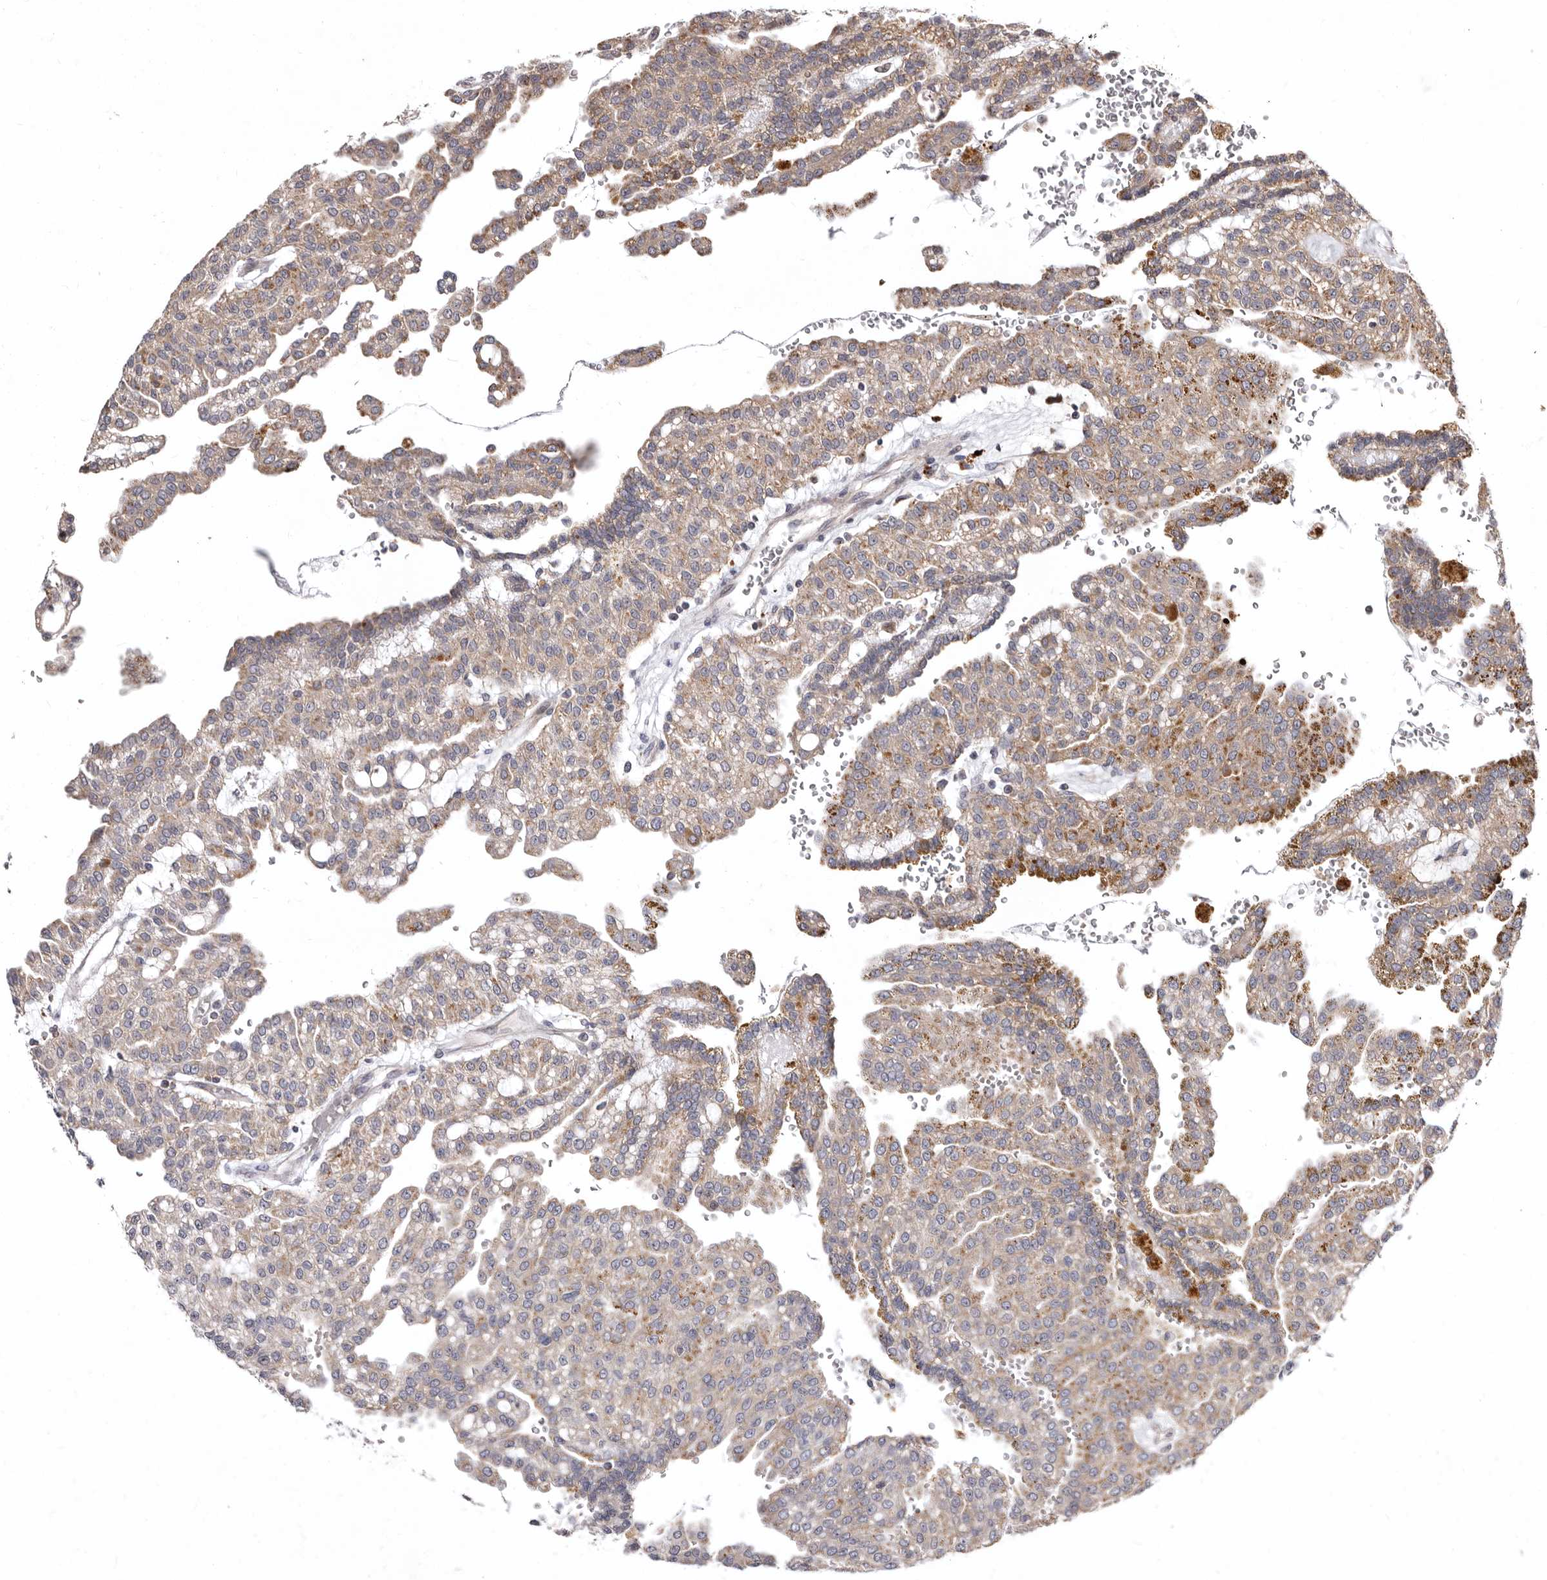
{"staining": {"intensity": "weak", "quantity": ">75%", "location": "cytoplasmic/membranous"}, "tissue": "renal cancer", "cell_type": "Tumor cells", "image_type": "cancer", "snomed": [{"axis": "morphology", "description": "Adenocarcinoma, NOS"}, {"axis": "topography", "description": "Kidney"}], "caption": "Immunohistochemistry photomicrograph of neoplastic tissue: renal cancer stained using IHC reveals low levels of weak protein expression localized specifically in the cytoplasmic/membranous of tumor cells, appearing as a cytoplasmic/membranous brown color.", "gene": "SMC4", "patient": {"sex": "male", "age": 63}}